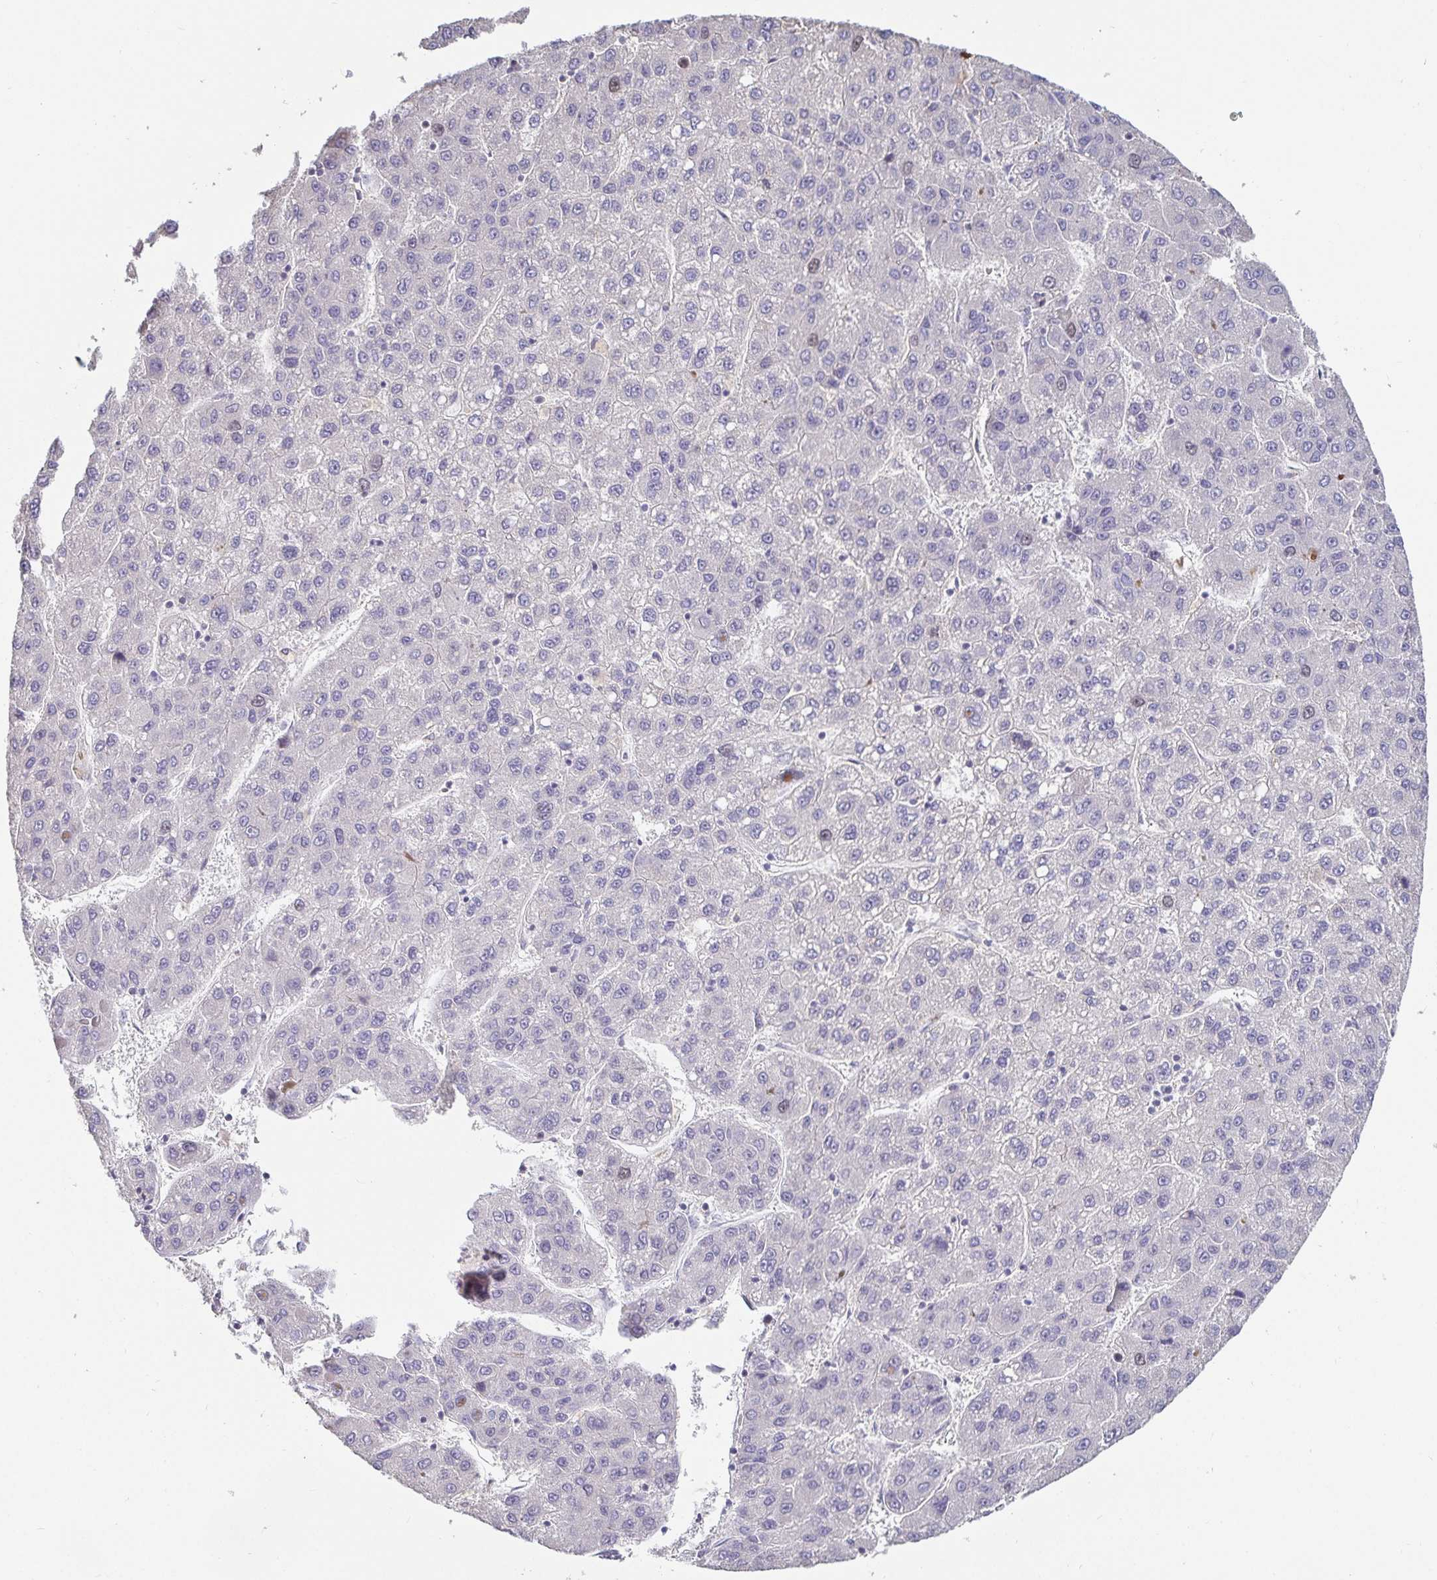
{"staining": {"intensity": "negative", "quantity": "none", "location": "none"}, "tissue": "liver cancer", "cell_type": "Tumor cells", "image_type": "cancer", "snomed": [{"axis": "morphology", "description": "Carcinoma, Hepatocellular, NOS"}, {"axis": "topography", "description": "Liver"}], "caption": "Immunohistochemistry micrograph of neoplastic tissue: liver cancer (hepatocellular carcinoma) stained with DAB exhibits no significant protein expression in tumor cells. (DAB immunohistochemistry (IHC) with hematoxylin counter stain).", "gene": "ANLN", "patient": {"sex": "female", "age": 82}}